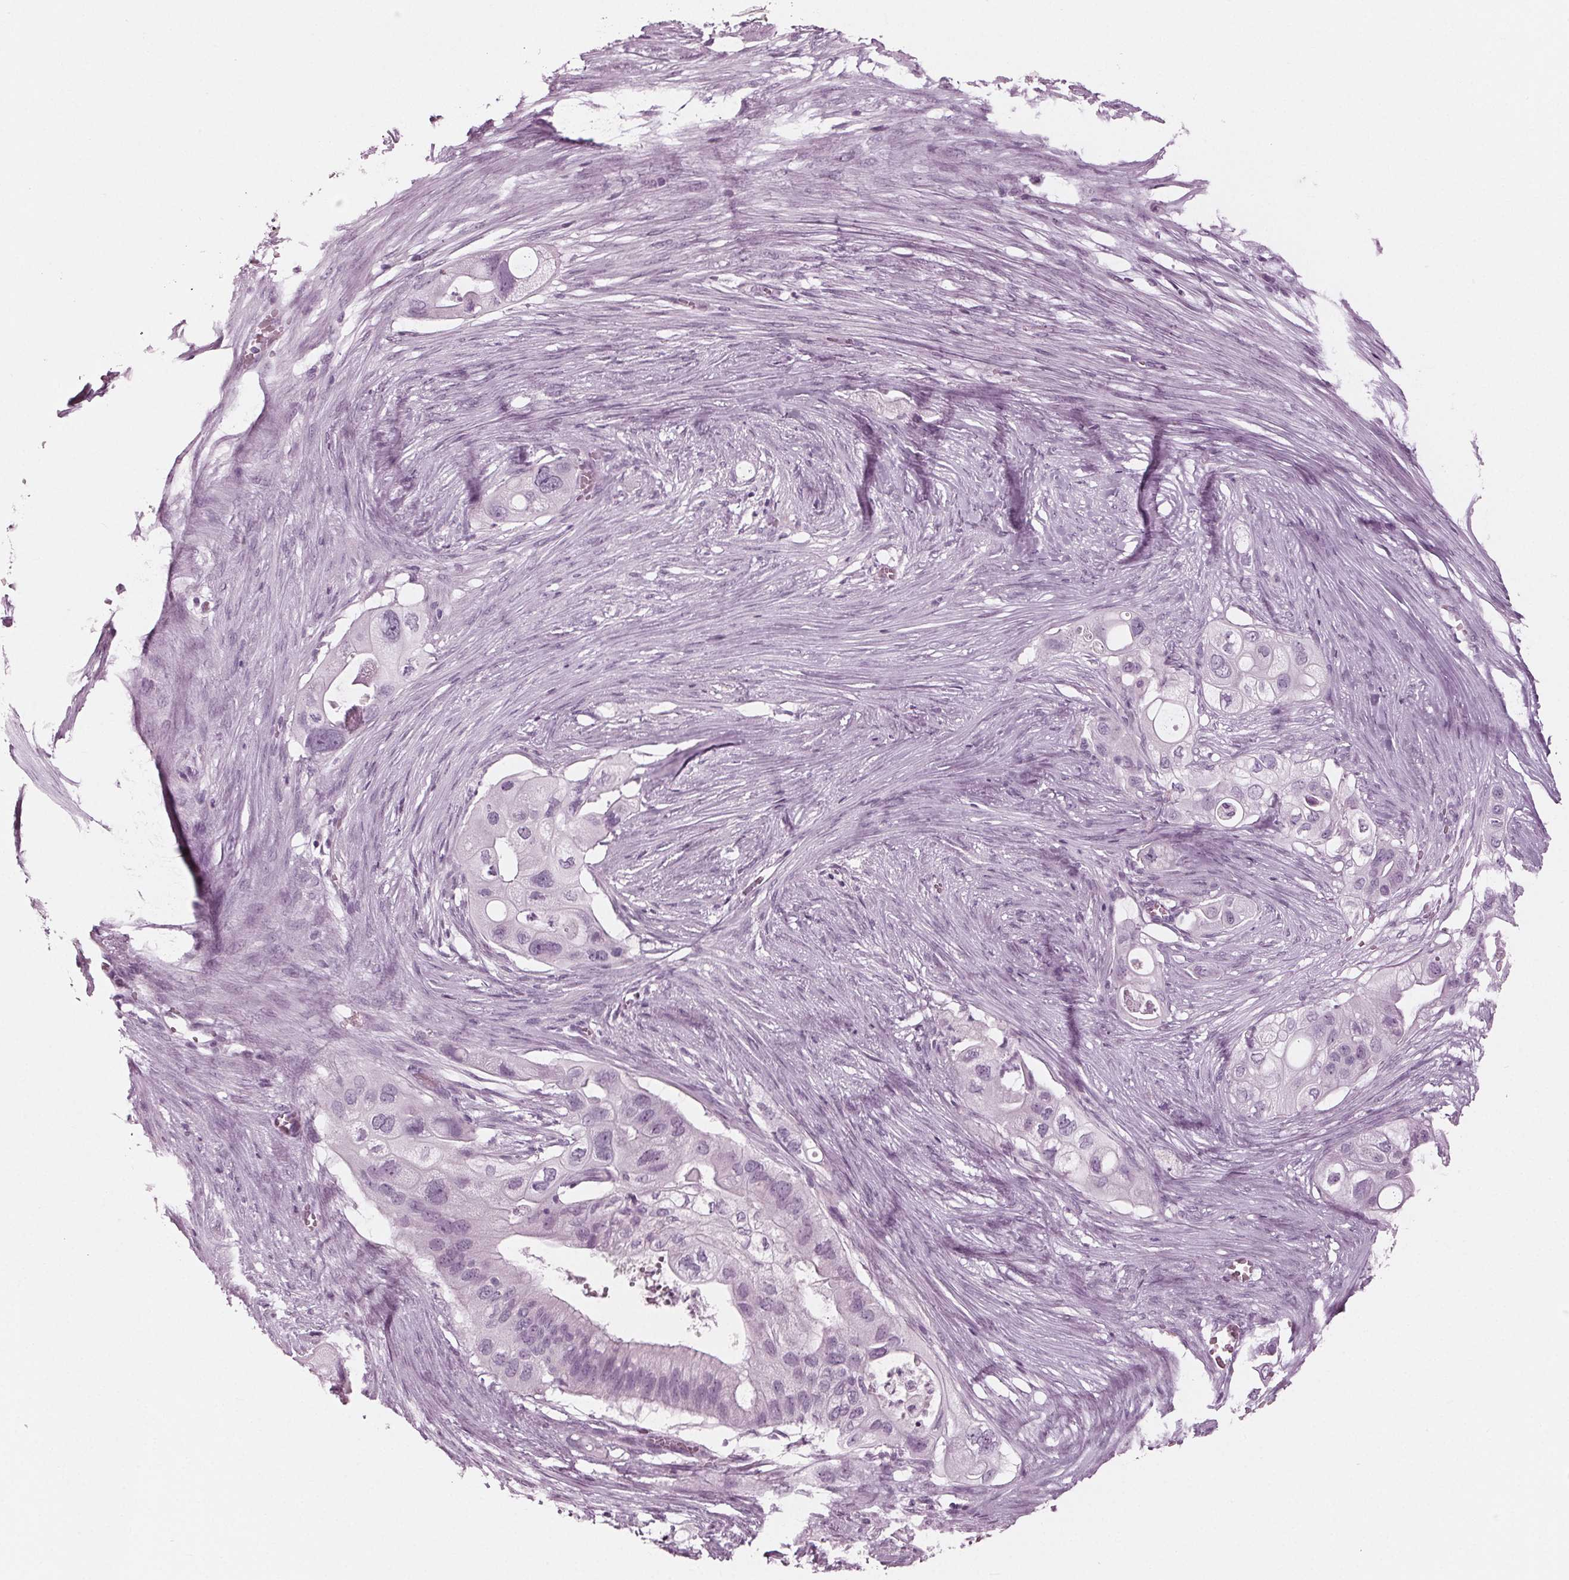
{"staining": {"intensity": "negative", "quantity": "none", "location": "none"}, "tissue": "pancreatic cancer", "cell_type": "Tumor cells", "image_type": "cancer", "snomed": [{"axis": "morphology", "description": "Adenocarcinoma, NOS"}, {"axis": "topography", "description": "Pancreas"}], "caption": "A high-resolution photomicrograph shows immunohistochemistry staining of pancreatic cancer (adenocarcinoma), which shows no significant staining in tumor cells. (Stains: DAB immunohistochemistry with hematoxylin counter stain, Microscopy: brightfield microscopy at high magnification).", "gene": "KRT28", "patient": {"sex": "female", "age": 72}}